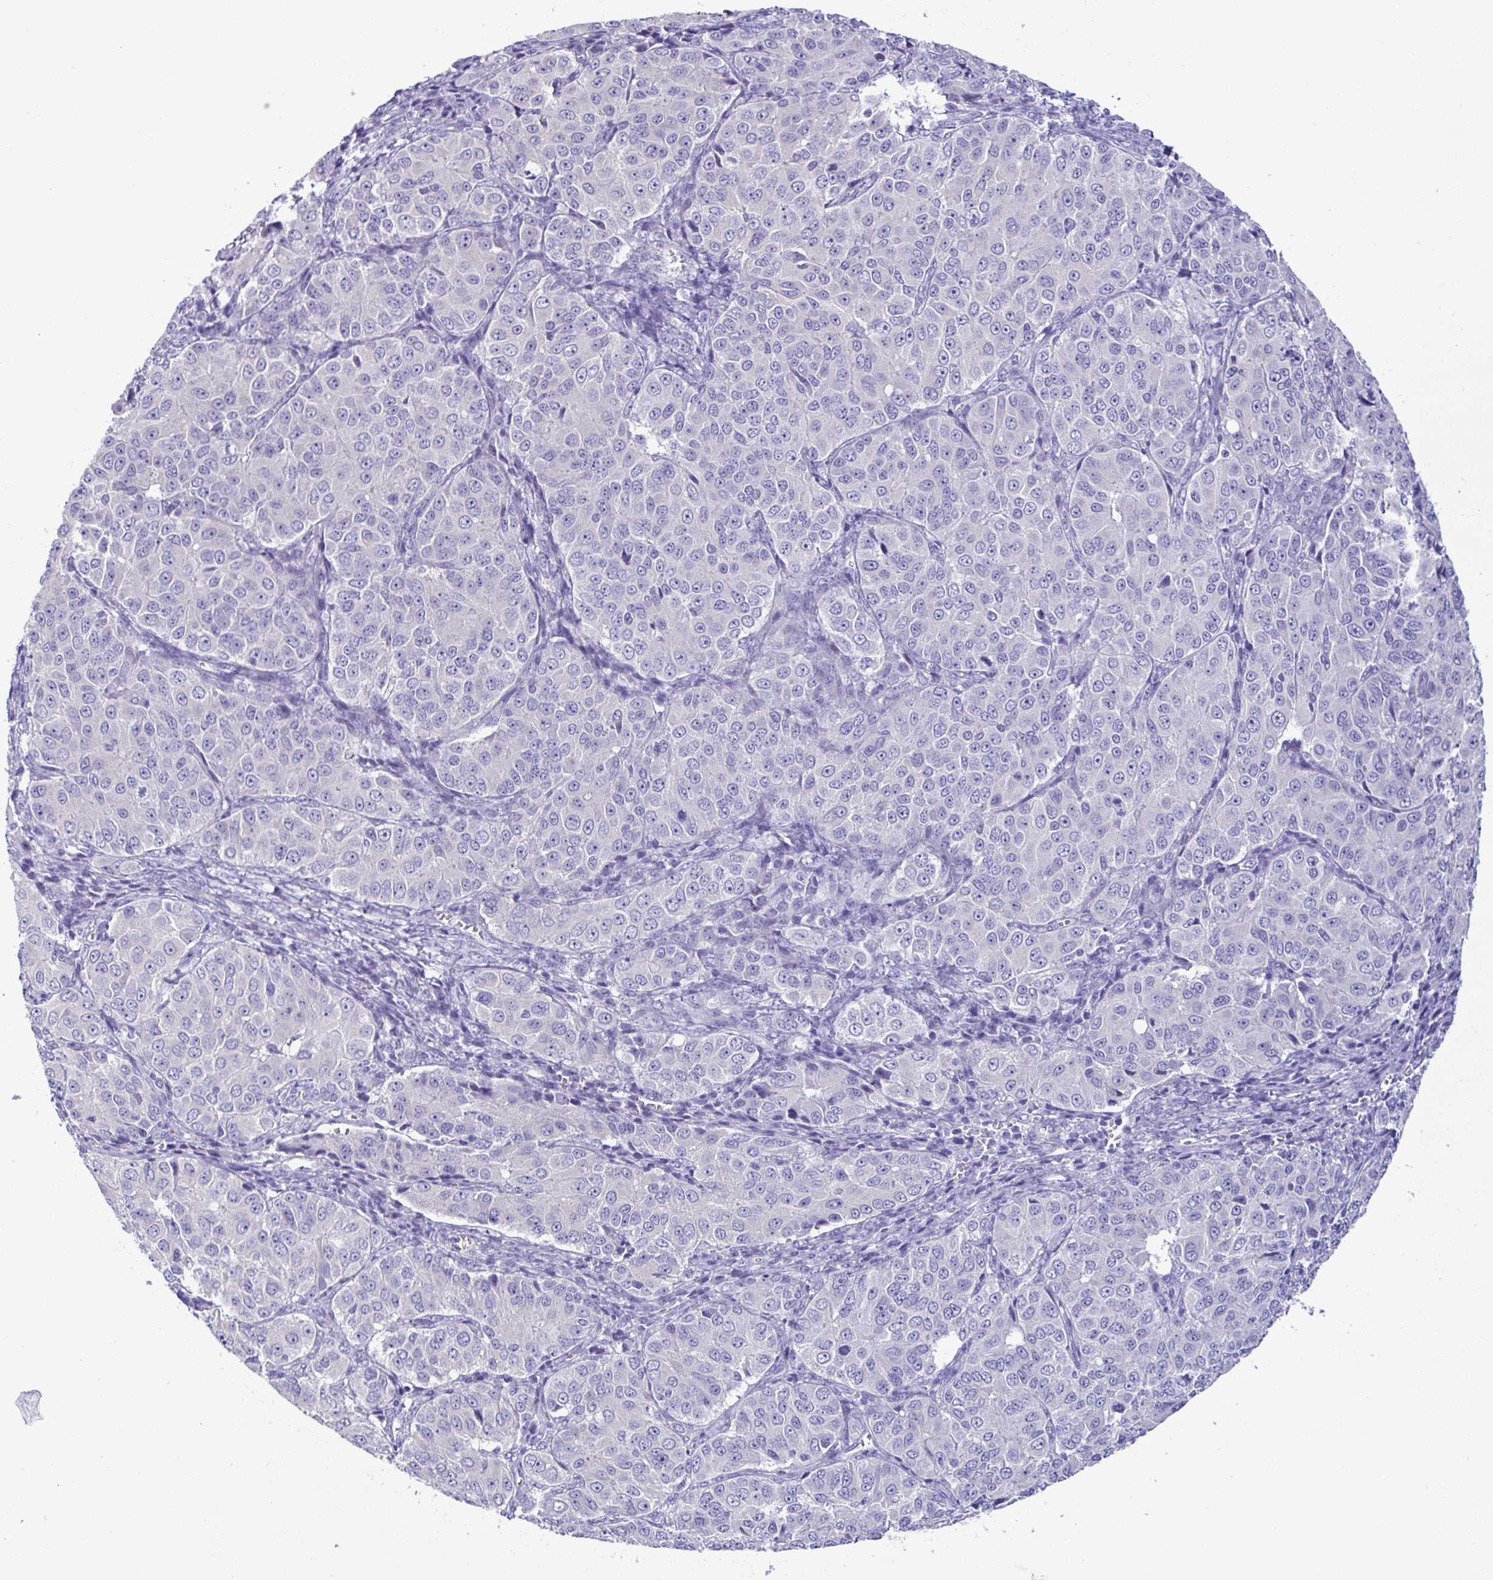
{"staining": {"intensity": "negative", "quantity": "none", "location": "none"}, "tissue": "ovarian cancer", "cell_type": "Tumor cells", "image_type": "cancer", "snomed": [{"axis": "morphology", "description": "Carcinoma, endometroid"}, {"axis": "topography", "description": "Ovary"}], "caption": "This is a histopathology image of IHC staining of ovarian endometroid carcinoma, which shows no positivity in tumor cells. (Immunohistochemistry (ihc), brightfield microscopy, high magnification).", "gene": "MED11", "patient": {"sex": "female", "age": 51}}